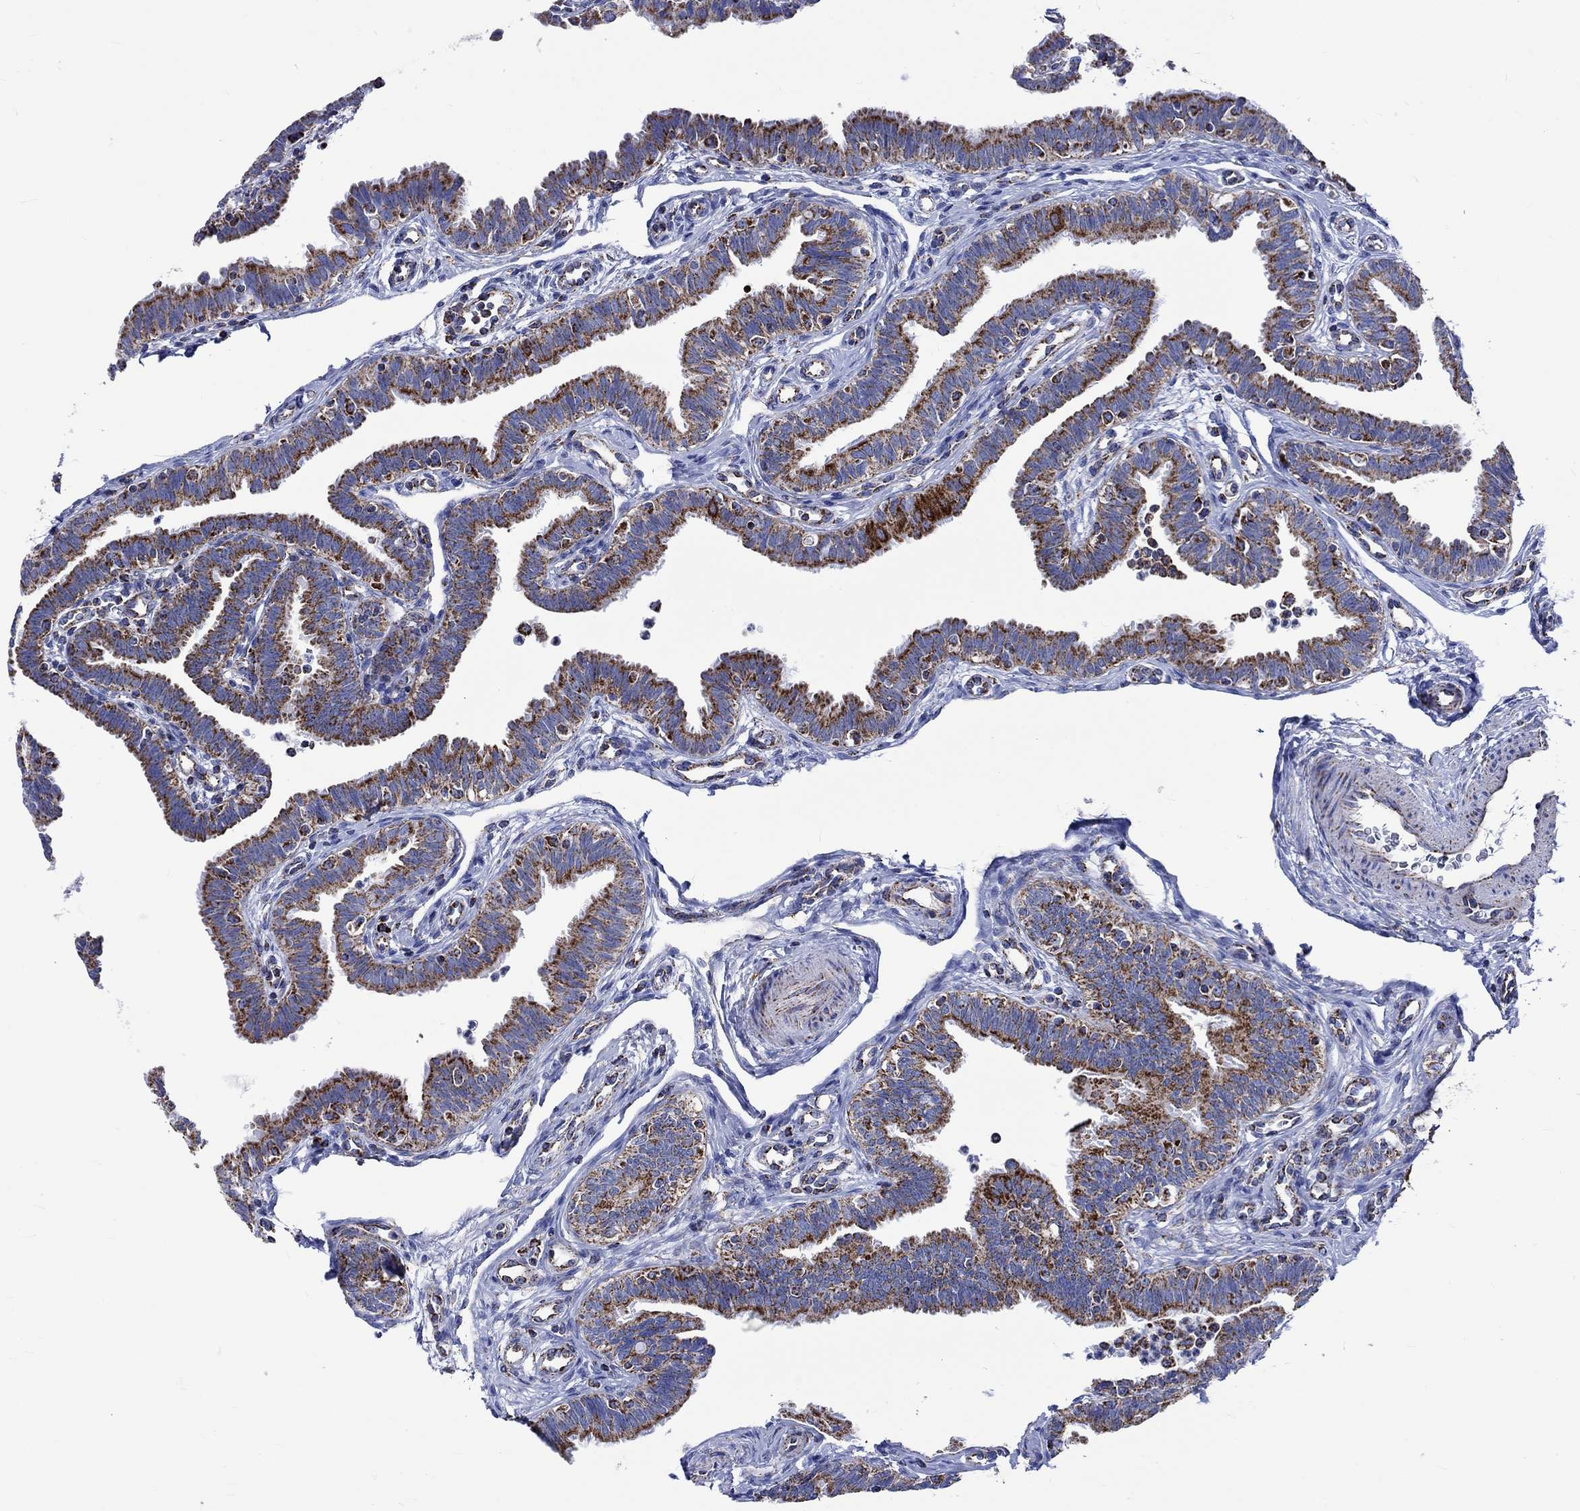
{"staining": {"intensity": "strong", "quantity": ">75%", "location": "cytoplasmic/membranous"}, "tissue": "fallopian tube", "cell_type": "Glandular cells", "image_type": "normal", "snomed": [{"axis": "morphology", "description": "Normal tissue, NOS"}, {"axis": "topography", "description": "Fallopian tube"}], "caption": "IHC image of unremarkable fallopian tube: fallopian tube stained using immunohistochemistry demonstrates high levels of strong protein expression localized specifically in the cytoplasmic/membranous of glandular cells, appearing as a cytoplasmic/membranous brown color.", "gene": "RCE1", "patient": {"sex": "female", "age": 36}}